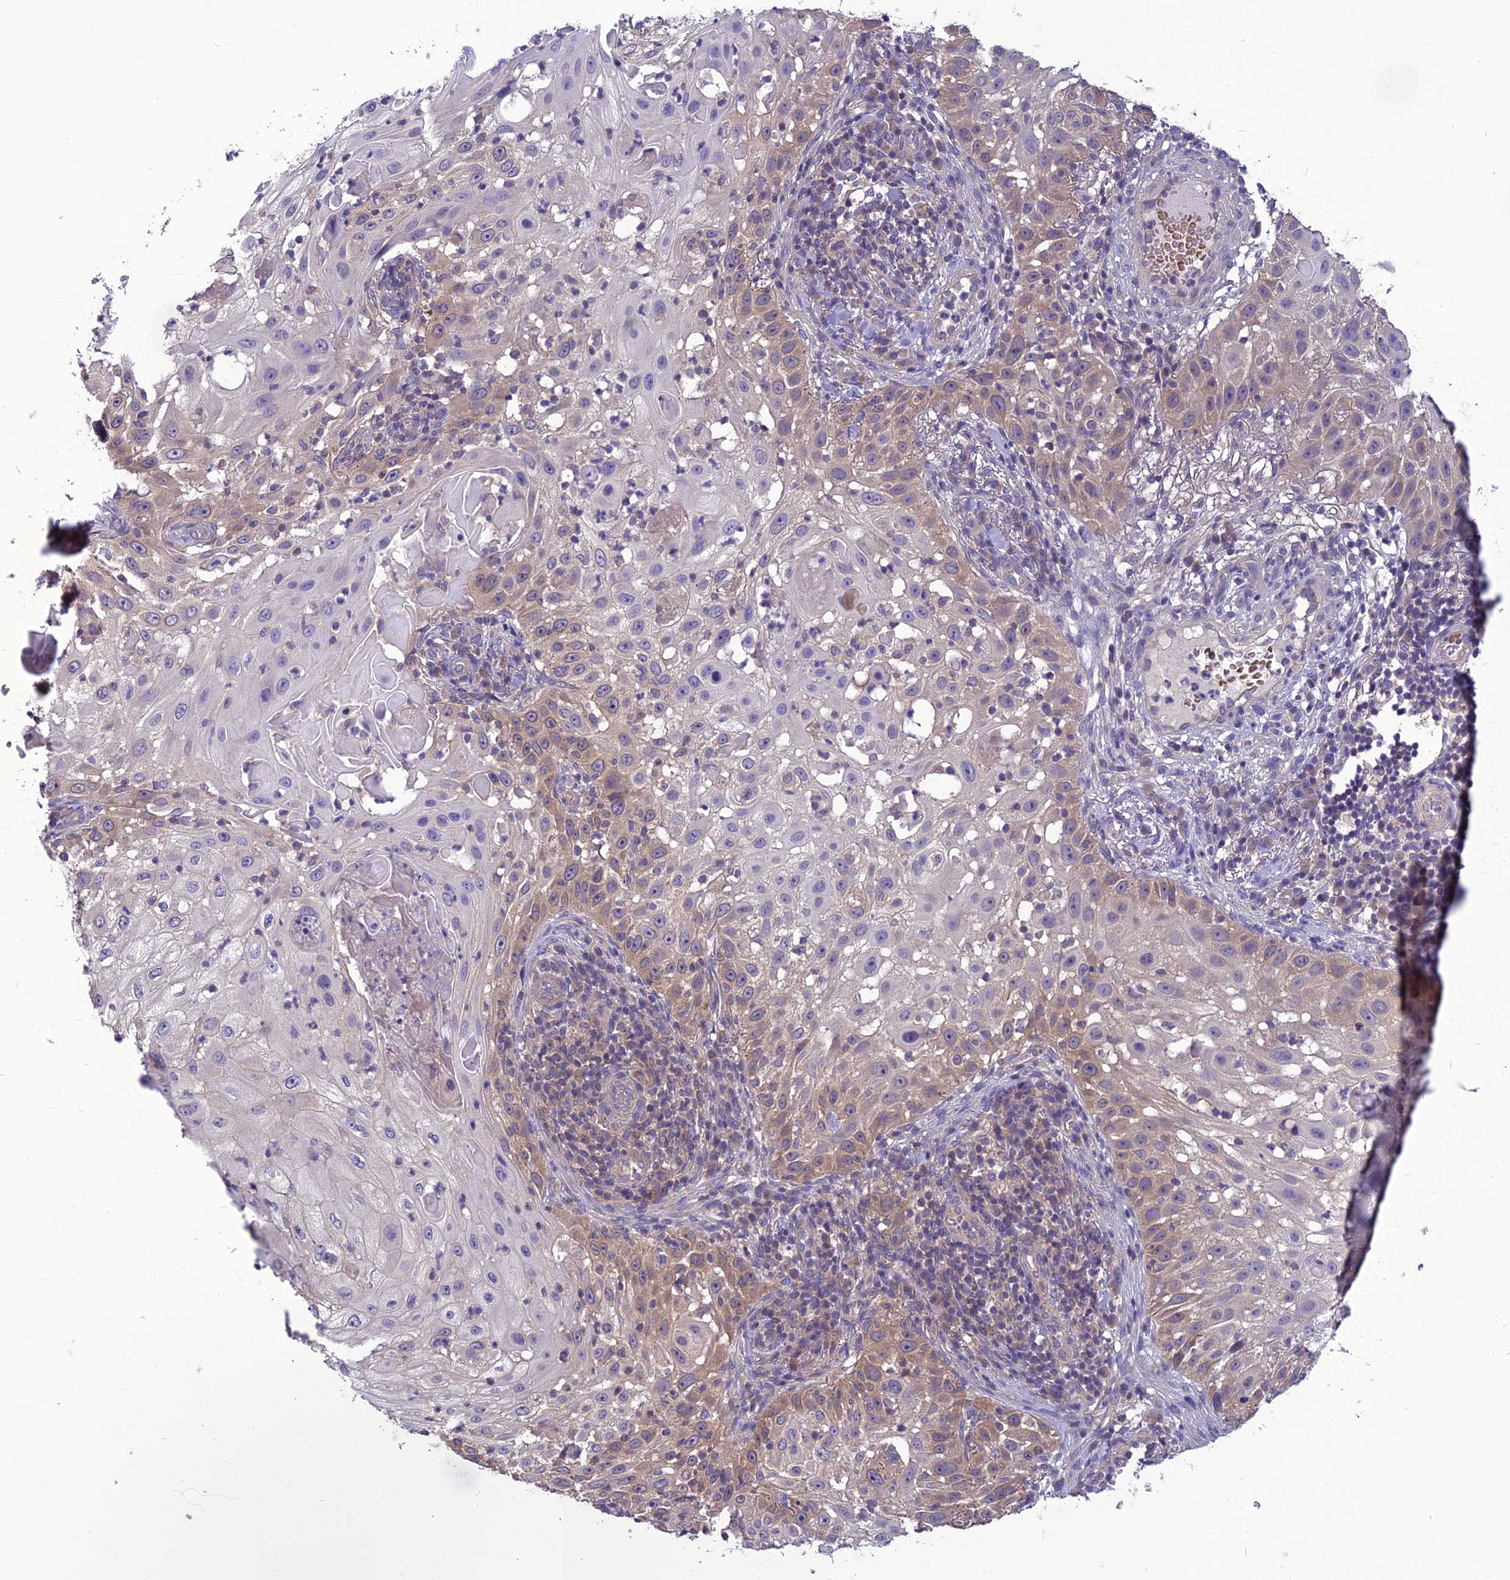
{"staining": {"intensity": "weak", "quantity": "25%-75%", "location": "cytoplasmic/membranous"}, "tissue": "skin cancer", "cell_type": "Tumor cells", "image_type": "cancer", "snomed": [{"axis": "morphology", "description": "Squamous cell carcinoma, NOS"}, {"axis": "topography", "description": "Skin"}], "caption": "A low amount of weak cytoplasmic/membranous positivity is identified in about 25%-75% of tumor cells in skin cancer tissue.", "gene": "PSMF1", "patient": {"sex": "female", "age": 44}}